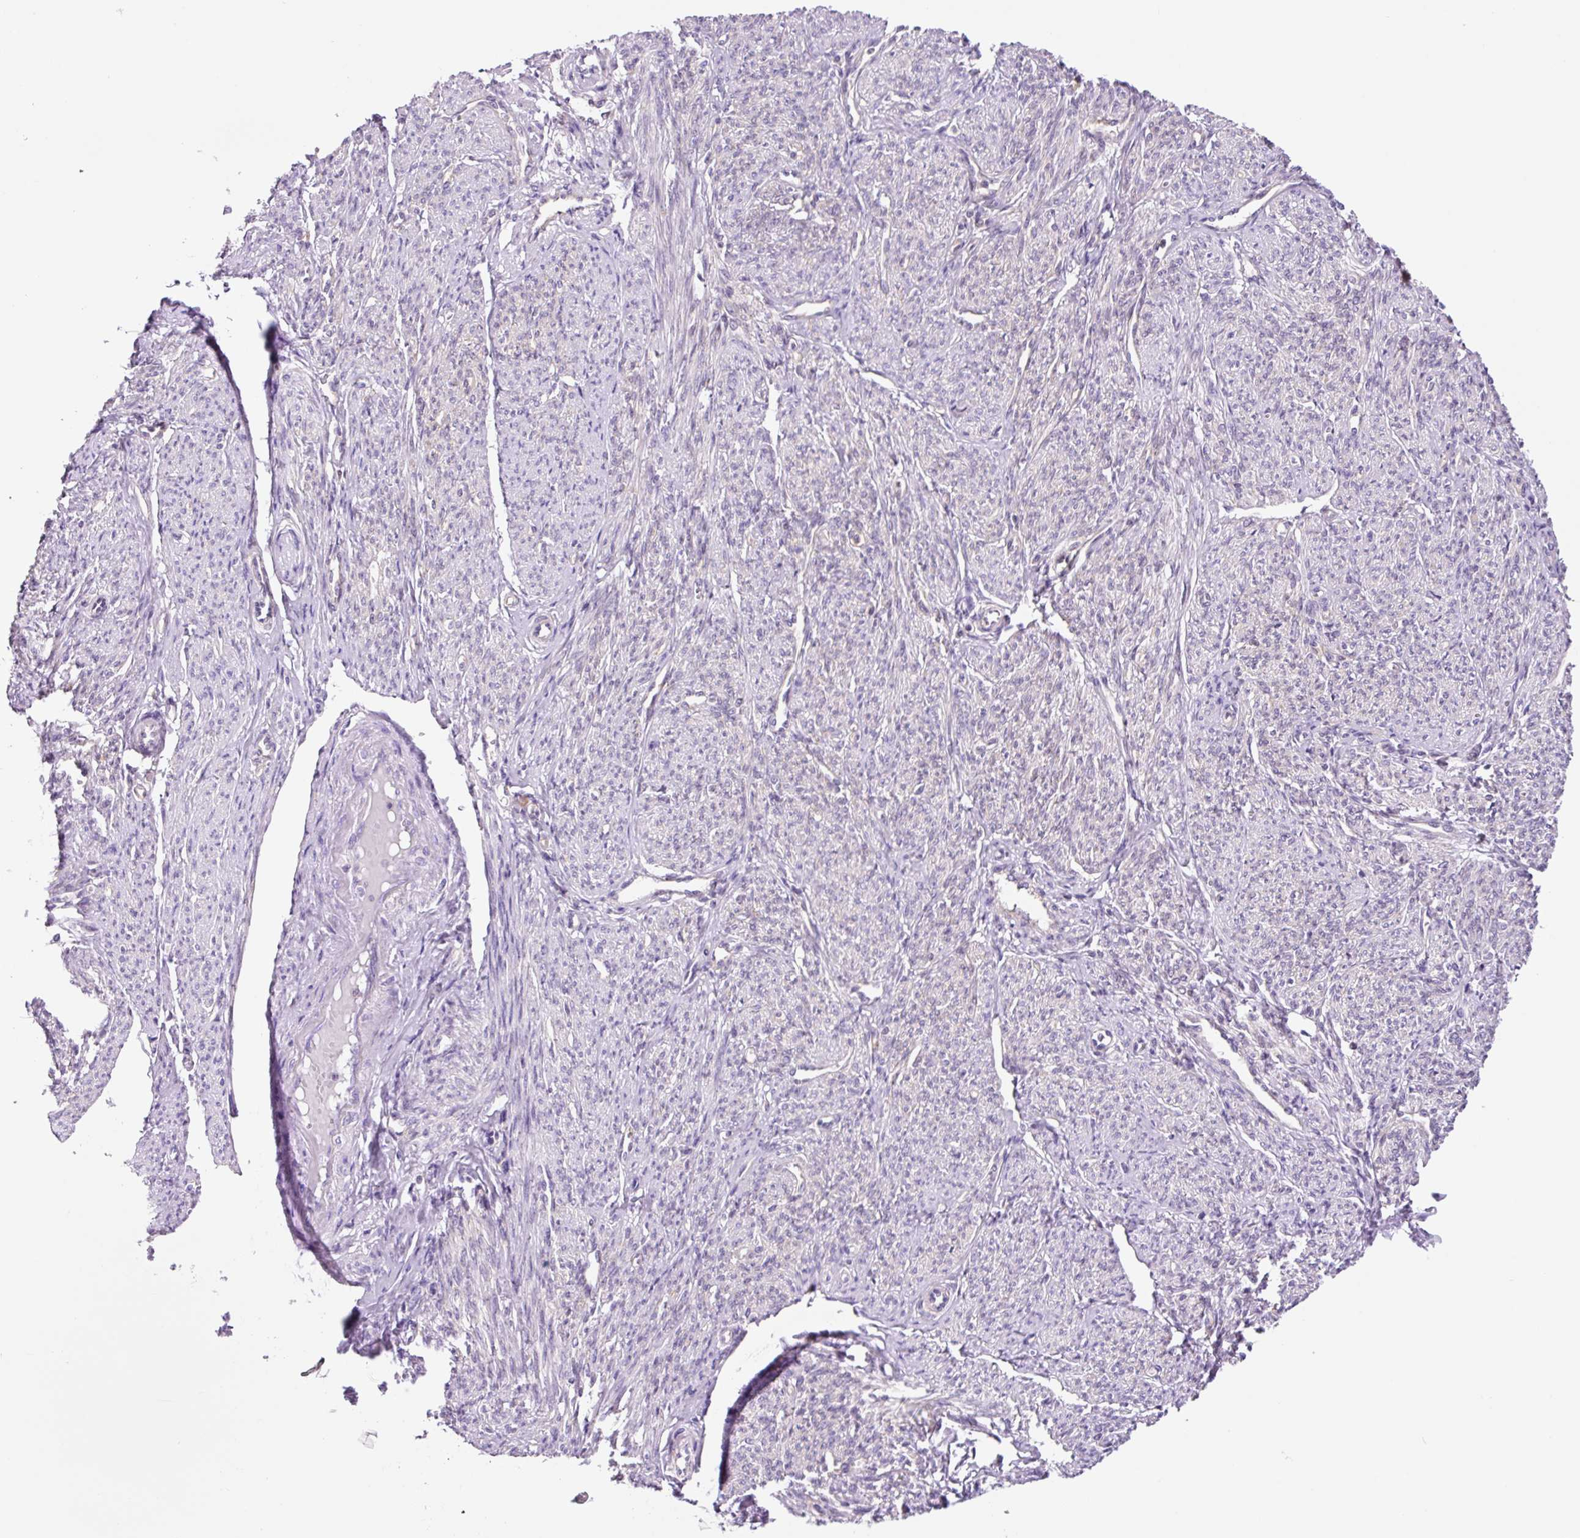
{"staining": {"intensity": "negative", "quantity": "none", "location": "none"}, "tissue": "smooth muscle", "cell_type": "Smooth muscle cells", "image_type": "normal", "snomed": [{"axis": "morphology", "description": "Normal tissue, NOS"}, {"axis": "topography", "description": "Smooth muscle"}], "caption": "DAB immunohistochemical staining of unremarkable human smooth muscle exhibits no significant positivity in smooth muscle cells.", "gene": "RPL41", "patient": {"sex": "female", "age": 65}}